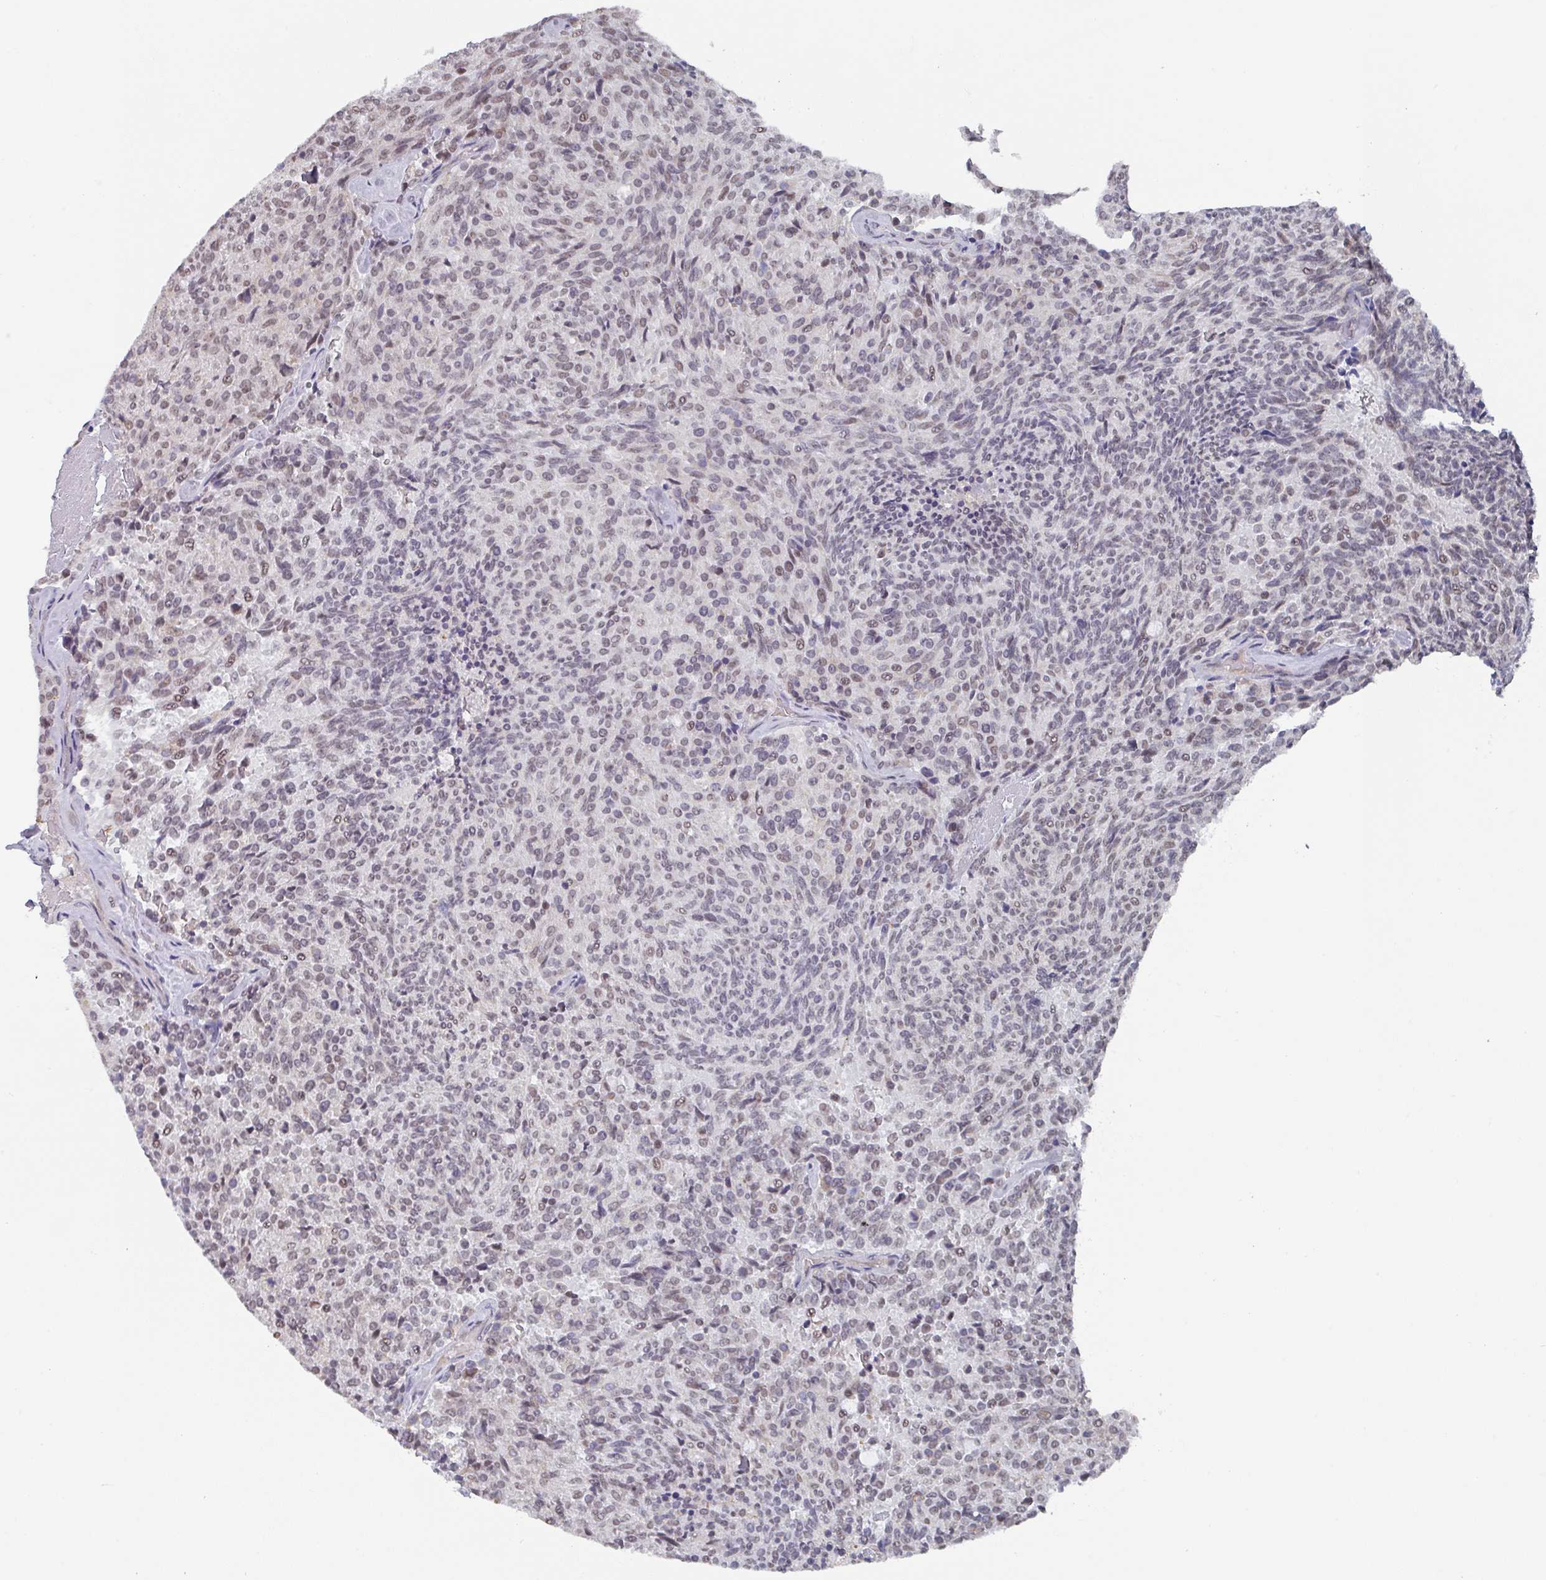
{"staining": {"intensity": "weak", "quantity": "25%-75%", "location": "nuclear"}, "tissue": "carcinoid", "cell_type": "Tumor cells", "image_type": "cancer", "snomed": [{"axis": "morphology", "description": "Carcinoid, malignant, NOS"}, {"axis": "topography", "description": "Pancreas"}], "caption": "Immunohistochemistry (IHC) staining of carcinoid, which demonstrates low levels of weak nuclear staining in about 25%-75% of tumor cells indicating weak nuclear protein expression. The staining was performed using DAB (brown) for protein detection and nuclei were counterstained in hematoxylin (blue).", "gene": "ZNF654", "patient": {"sex": "female", "age": 54}}